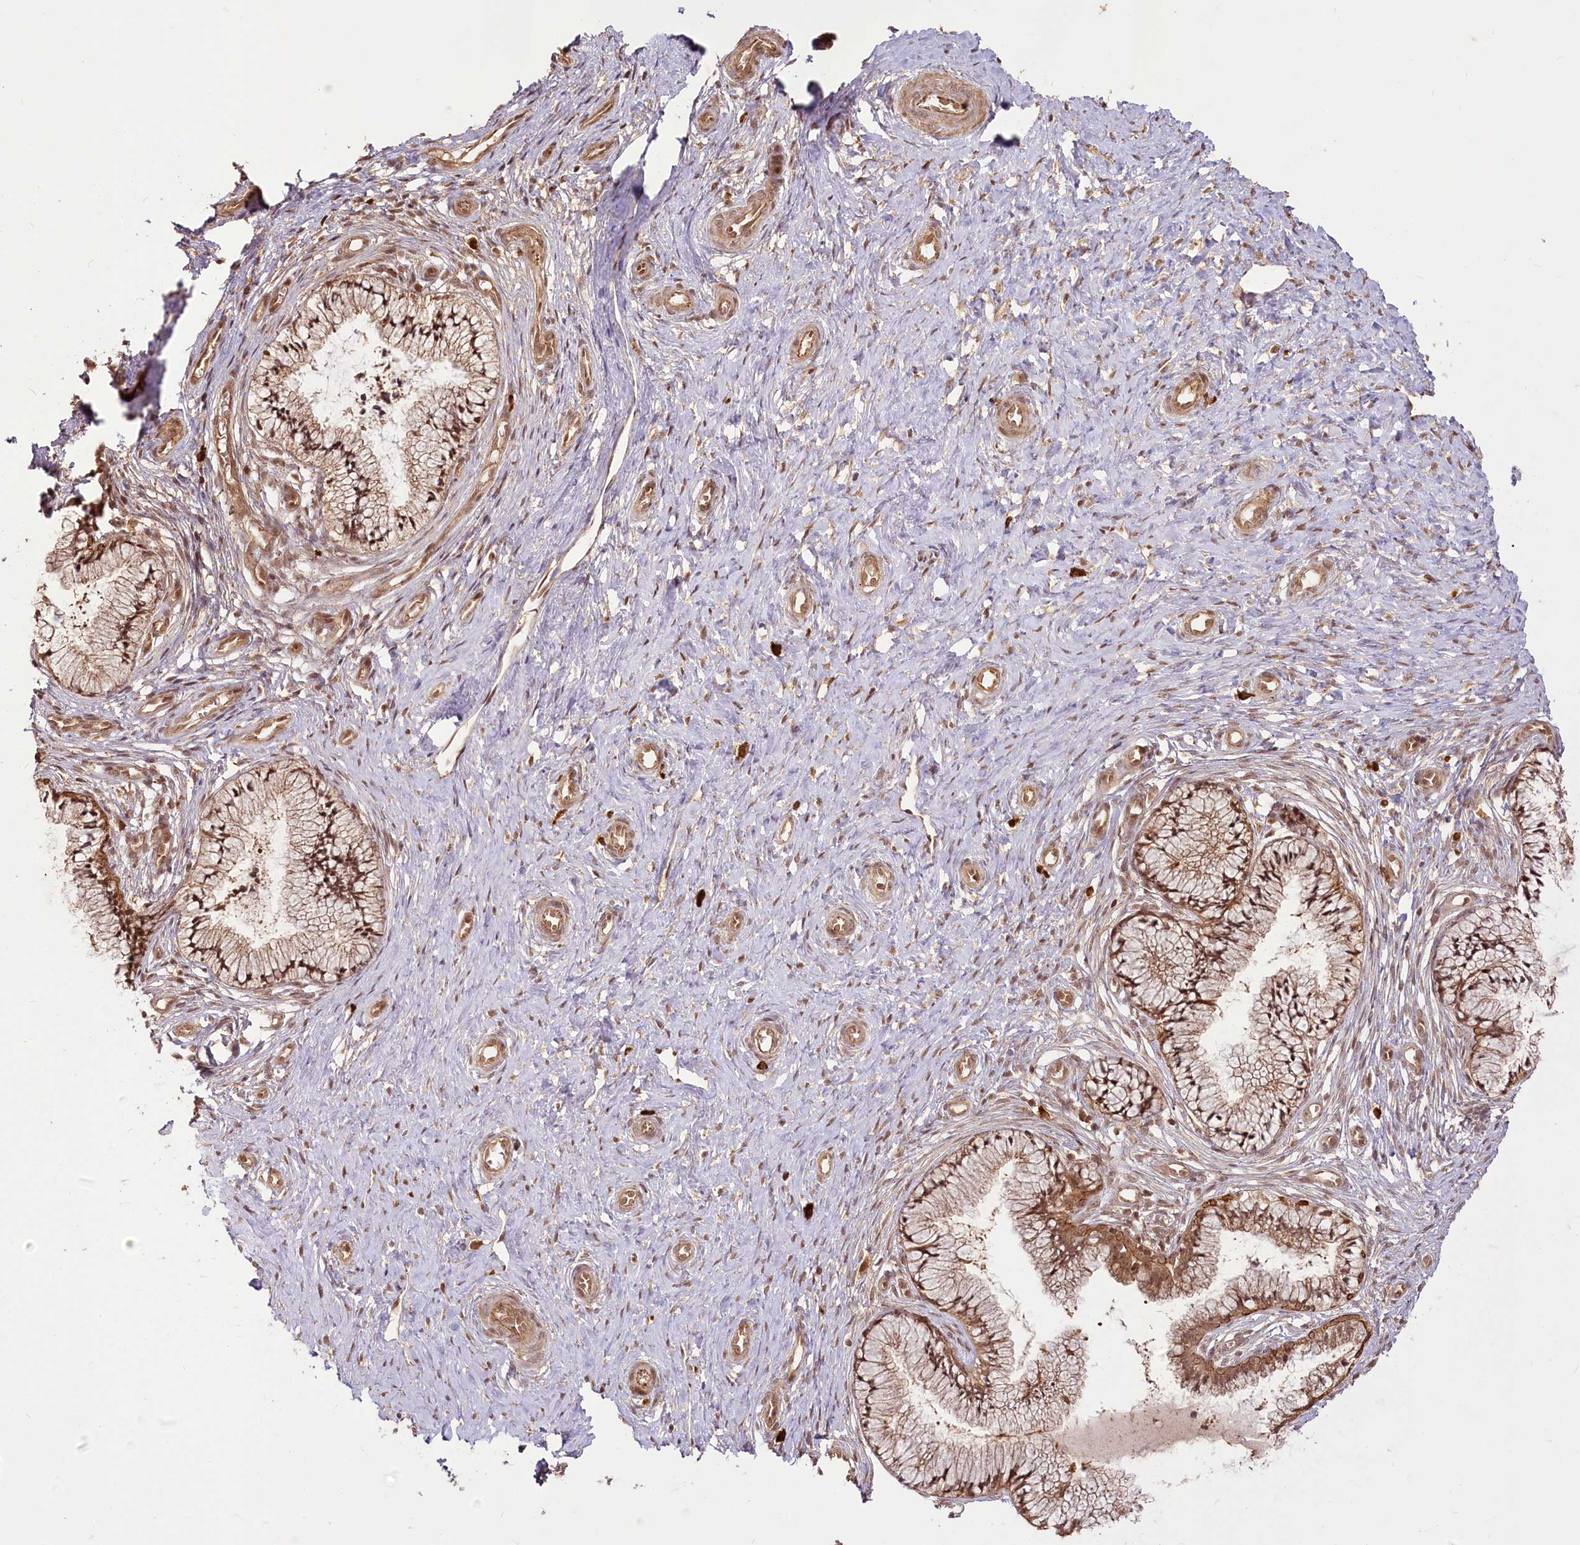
{"staining": {"intensity": "strong", "quantity": ">75%", "location": "cytoplasmic/membranous,nuclear"}, "tissue": "cervix", "cell_type": "Glandular cells", "image_type": "normal", "snomed": [{"axis": "morphology", "description": "Normal tissue, NOS"}, {"axis": "topography", "description": "Cervix"}], "caption": "Cervix stained for a protein displays strong cytoplasmic/membranous,nuclear positivity in glandular cells. (Brightfield microscopy of DAB IHC at high magnification).", "gene": "R3HDM2", "patient": {"sex": "female", "age": 36}}